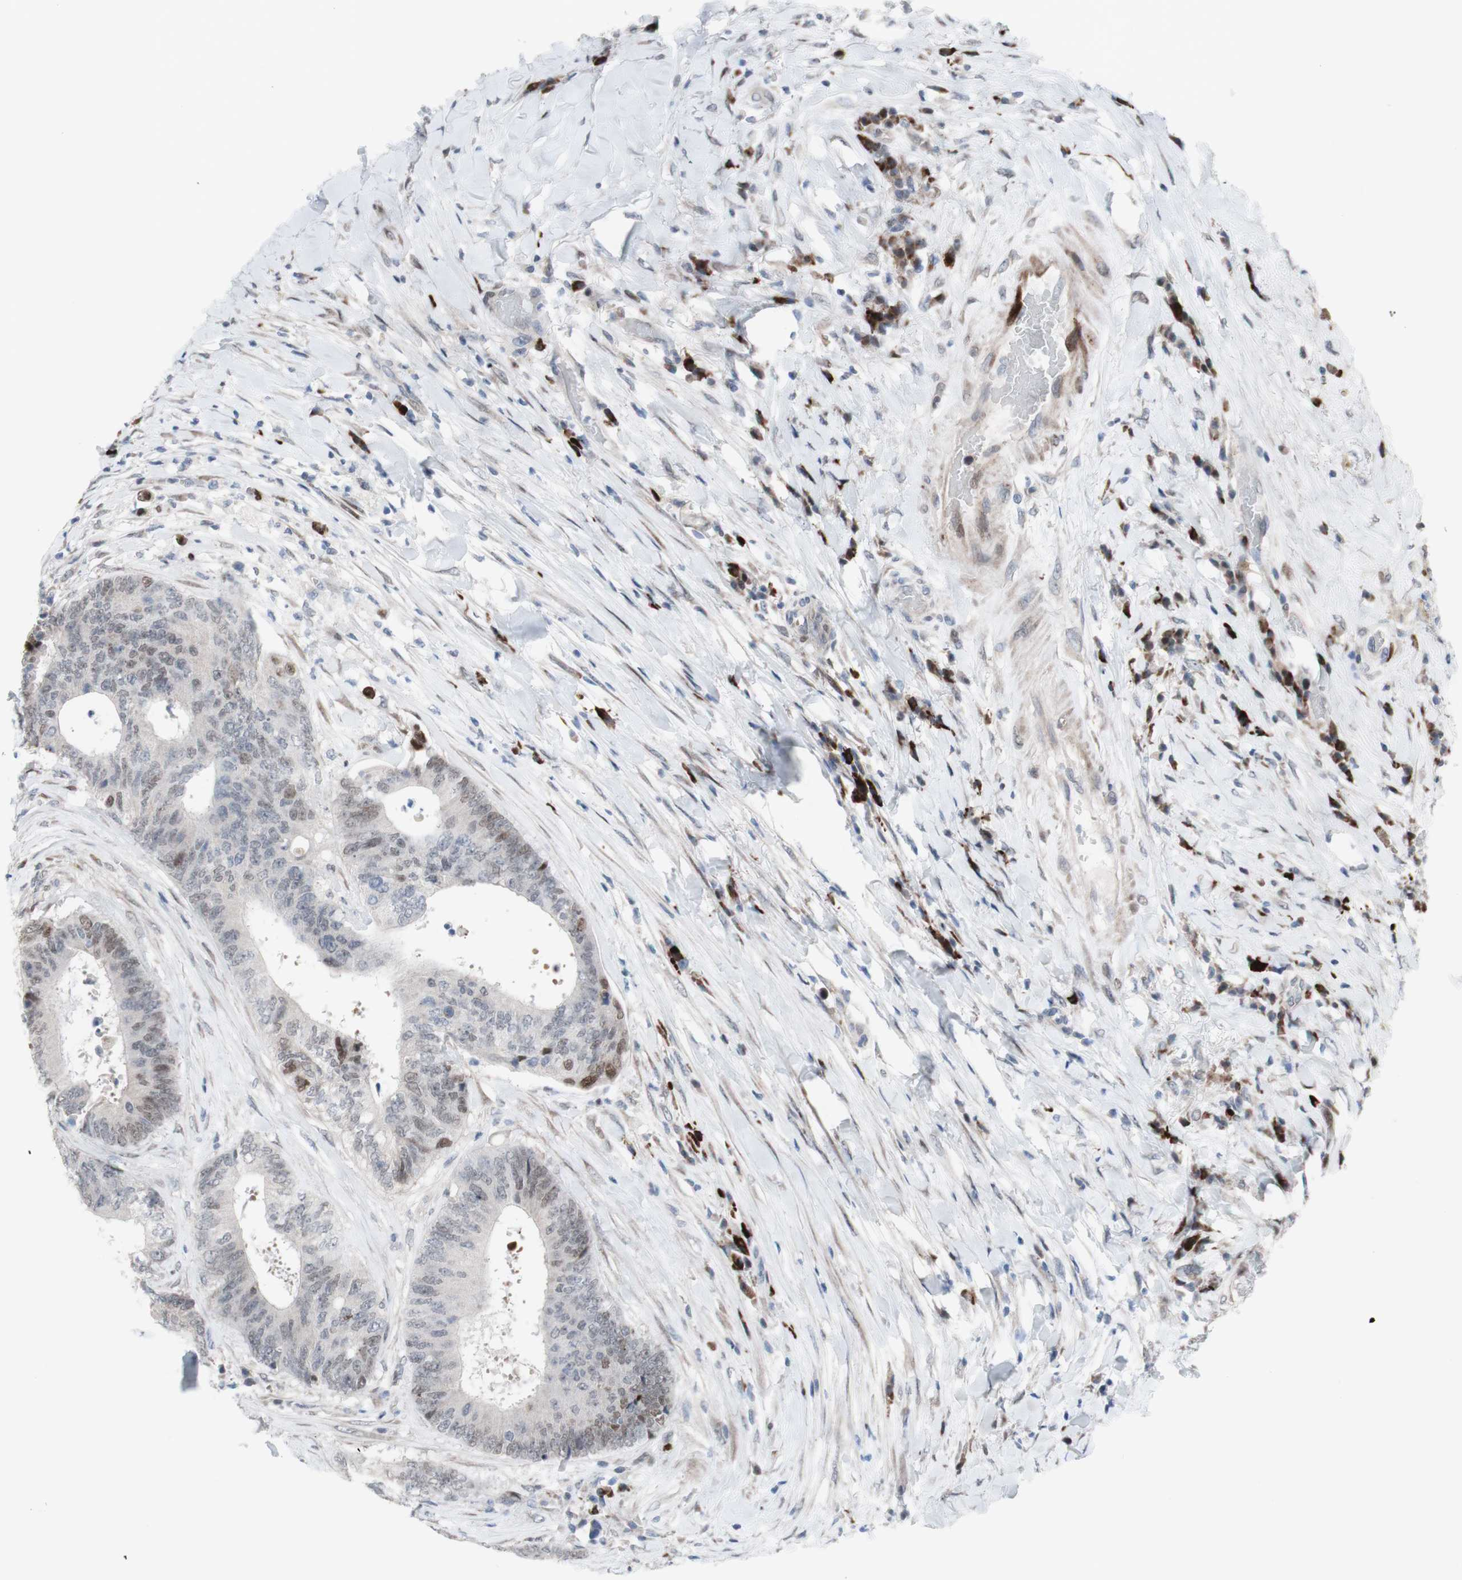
{"staining": {"intensity": "weak", "quantity": "<25%", "location": "nuclear"}, "tissue": "colorectal cancer", "cell_type": "Tumor cells", "image_type": "cancer", "snomed": [{"axis": "morphology", "description": "Adenocarcinoma, NOS"}, {"axis": "topography", "description": "Rectum"}], "caption": "Tumor cells show no significant protein positivity in colorectal adenocarcinoma. (Brightfield microscopy of DAB (3,3'-diaminobenzidine) immunohistochemistry (IHC) at high magnification).", "gene": "PHTF2", "patient": {"sex": "male", "age": 72}}